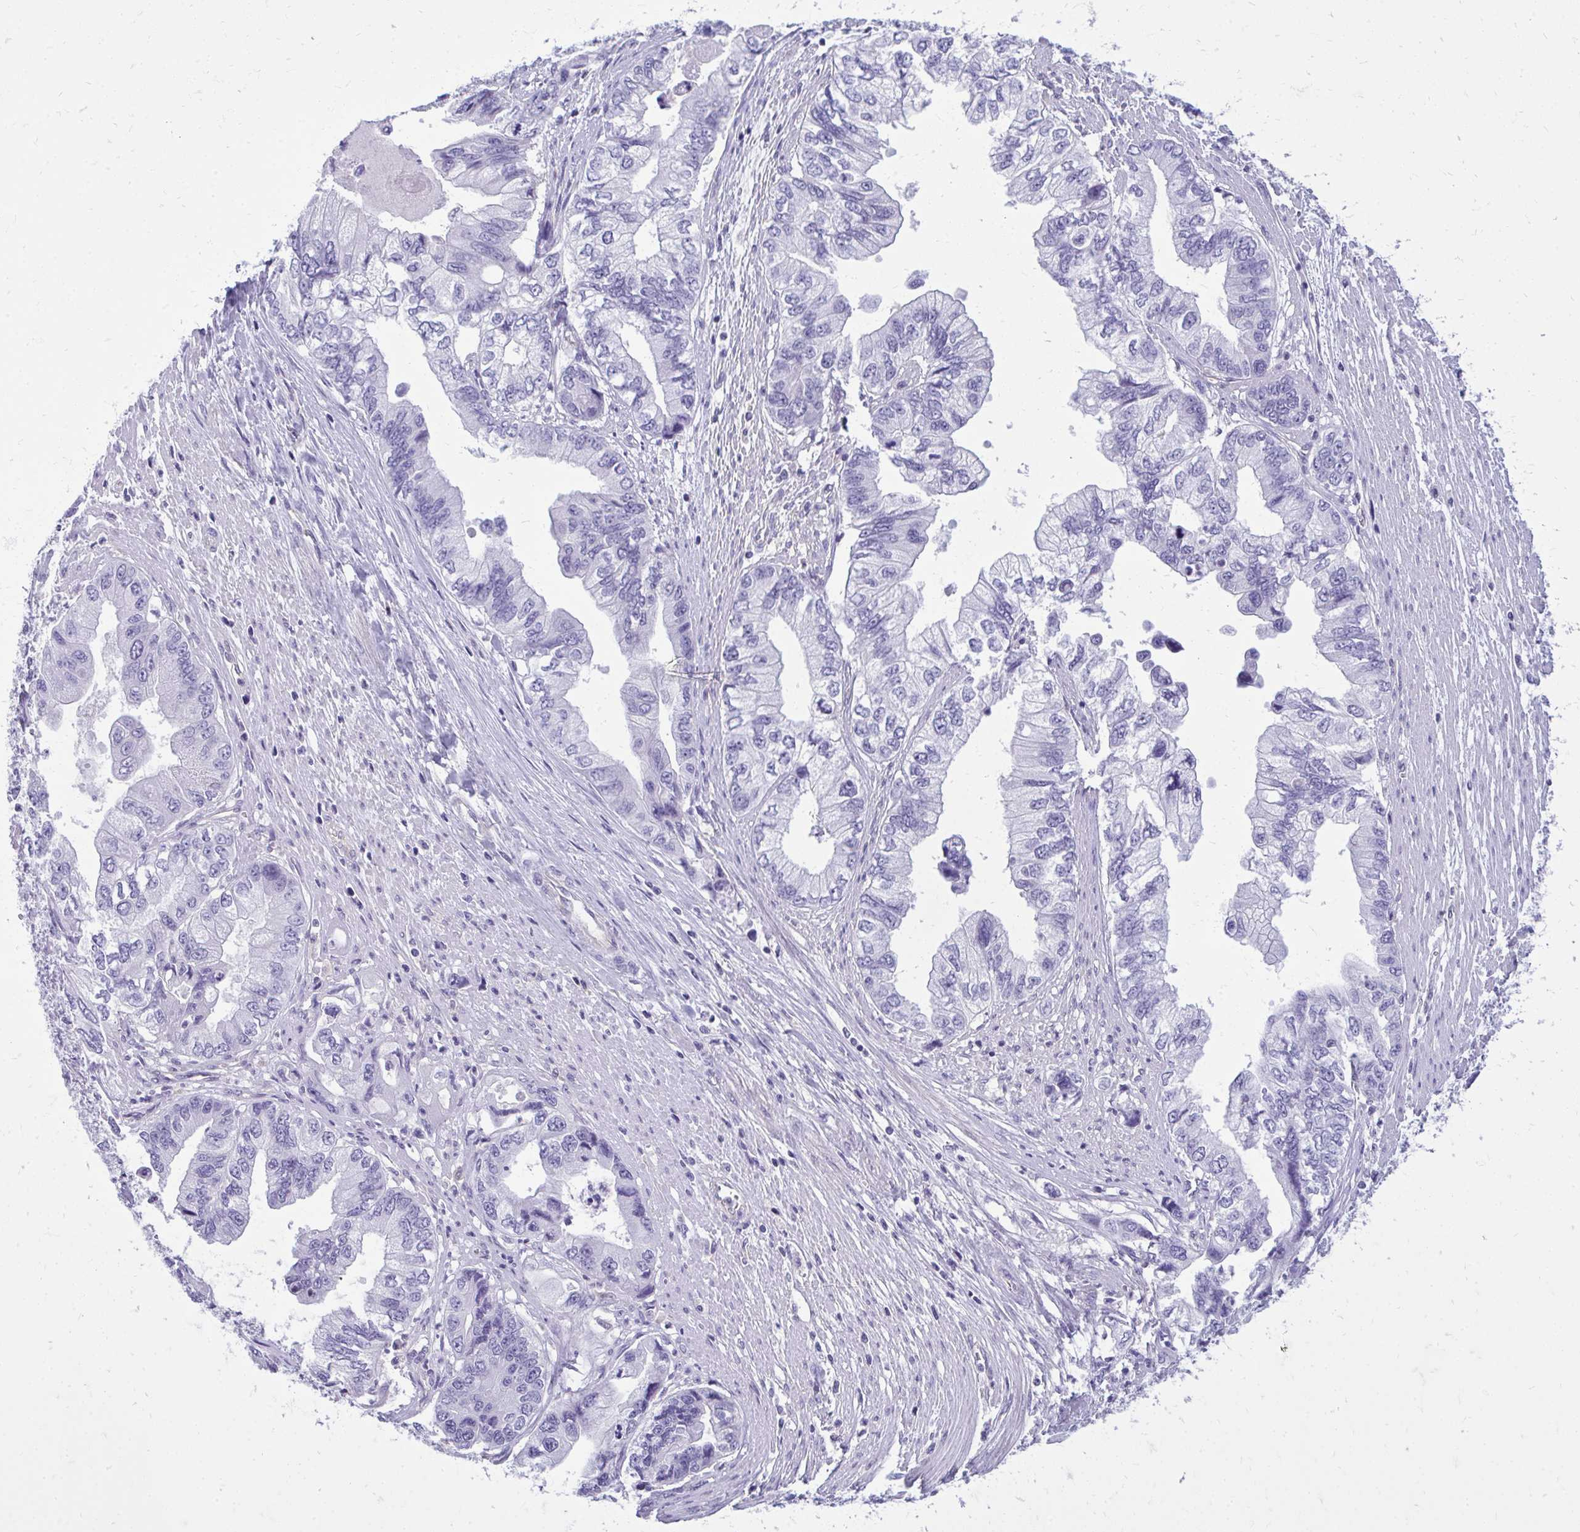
{"staining": {"intensity": "negative", "quantity": "none", "location": "none"}, "tissue": "stomach cancer", "cell_type": "Tumor cells", "image_type": "cancer", "snomed": [{"axis": "morphology", "description": "Adenocarcinoma, NOS"}, {"axis": "topography", "description": "Pancreas"}, {"axis": "topography", "description": "Stomach, upper"}], "caption": "A micrograph of adenocarcinoma (stomach) stained for a protein exhibits no brown staining in tumor cells.", "gene": "FABP3", "patient": {"sex": "male", "age": 77}}